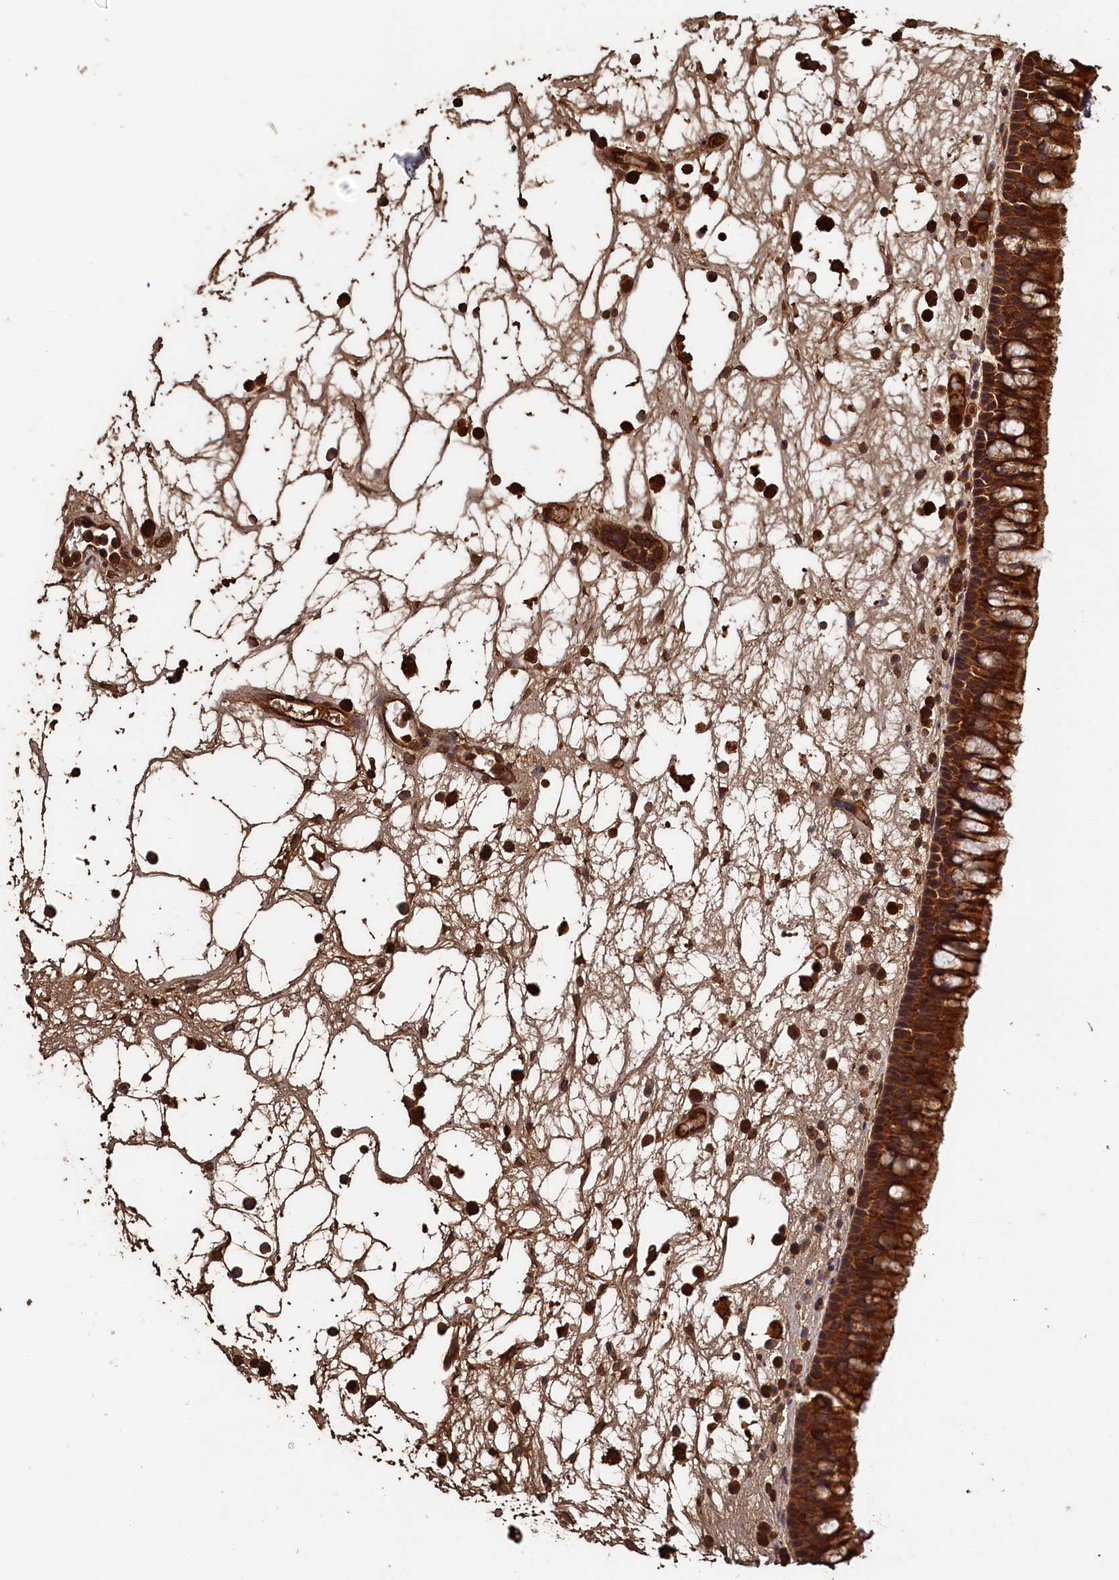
{"staining": {"intensity": "strong", "quantity": ">75%", "location": "cytoplasmic/membranous"}, "tissue": "nasopharynx", "cell_type": "Respiratory epithelial cells", "image_type": "normal", "snomed": [{"axis": "morphology", "description": "Normal tissue, NOS"}, {"axis": "morphology", "description": "Inflammation, NOS"}, {"axis": "morphology", "description": "Malignant melanoma, Metastatic site"}, {"axis": "topography", "description": "Nasopharynx"}], "caption": "An immunohistochemistry histopathology image of benign tissue is shown. Protein staining in brown highlights strong cytoplasmic/membranous positivity in nasopharynx within respiratory epithelial cells.", "gene": "SNX33", "patient": {"sex": "male", "age": 70}}